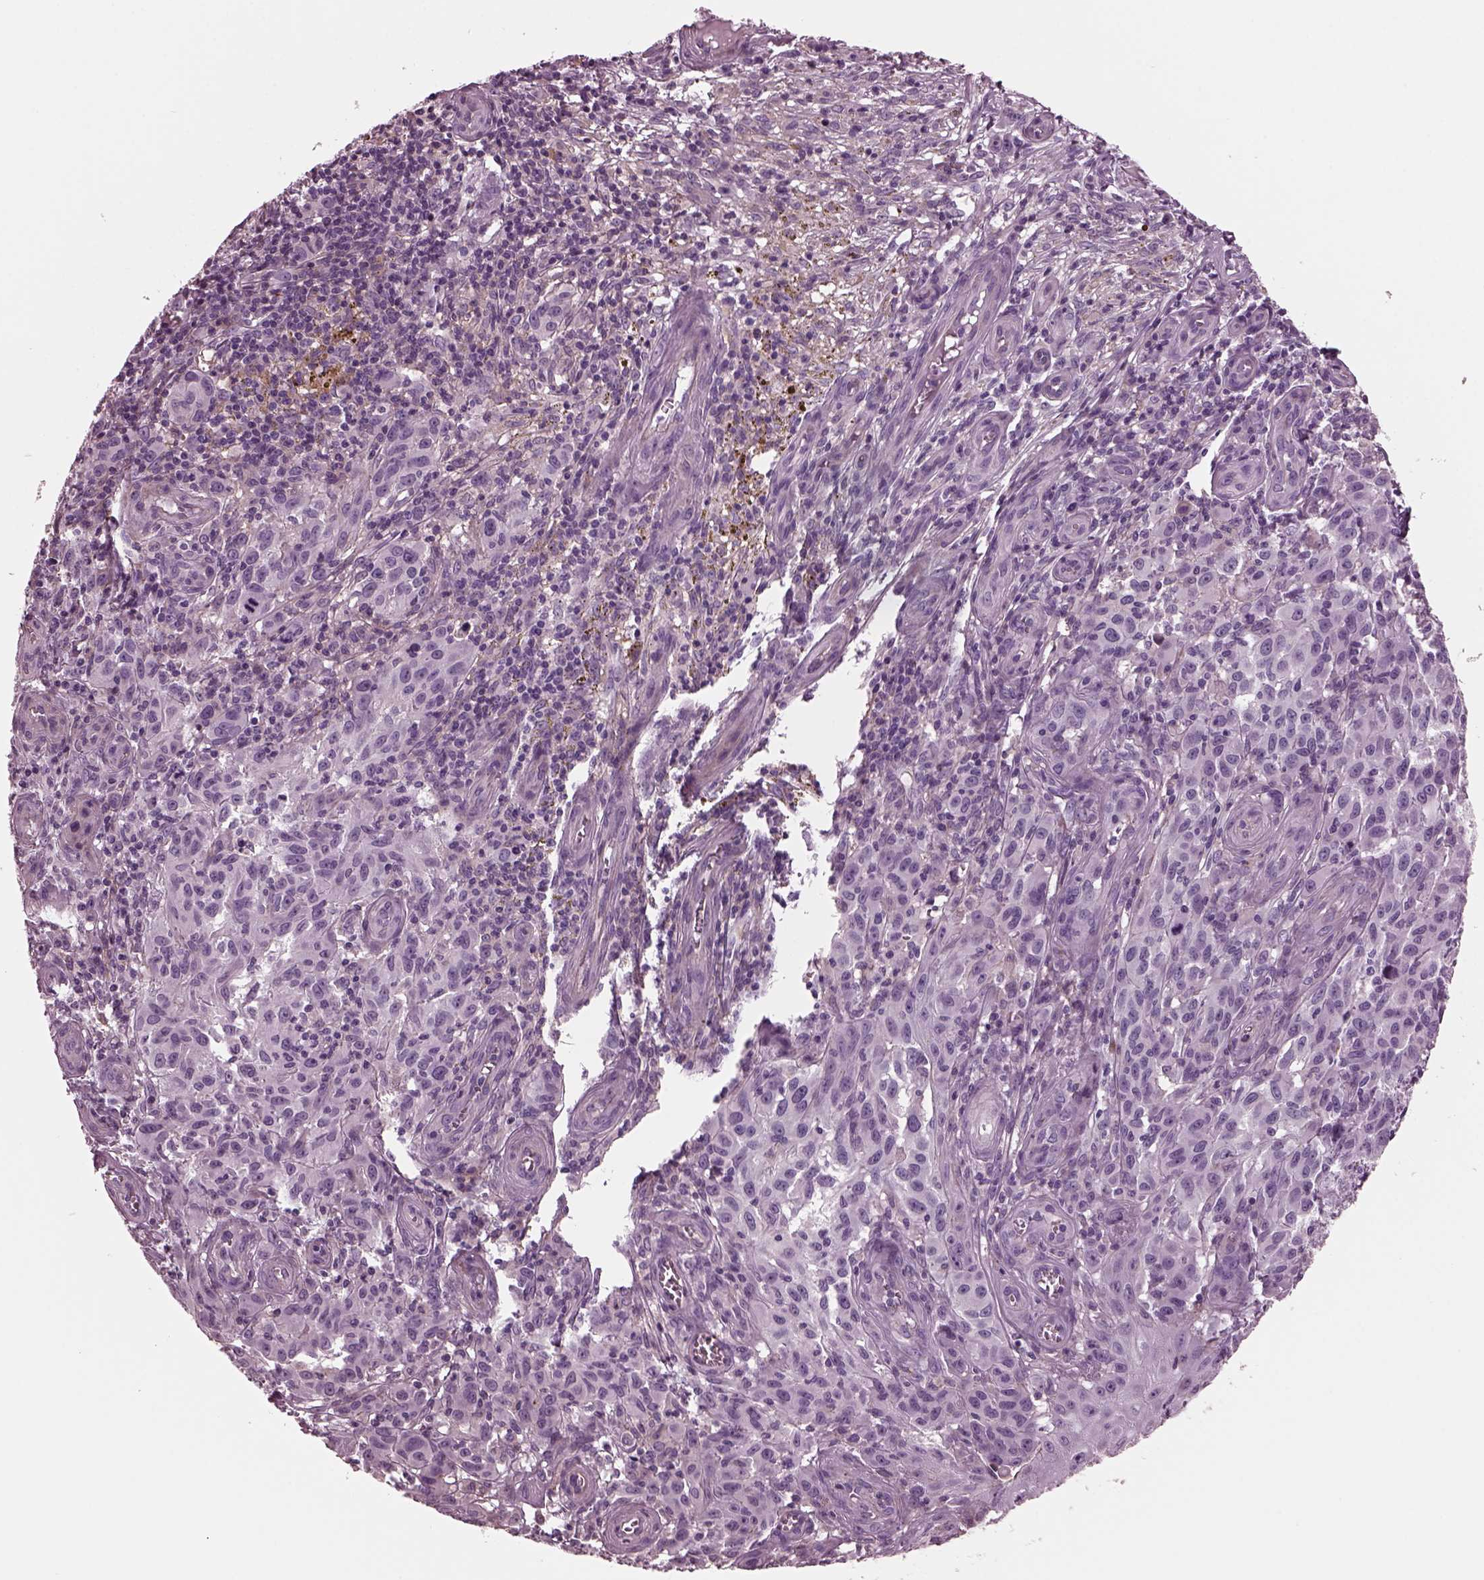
{"staining": {"intensity": "negative", "quantity": "none", "location": "none"}, "tissue": "melanoma", "cell_type": "Tumor cells", "image_type": "cancer", "snomed": [{"axis": "morphology", "description": "Malignant melanoma, NOS"}, {"axis": "topography", "description": "Skin"}], "caption": "Tumor cells show no significant protein positivity in melanoma.", "gene": "GDF11", "patient": {"sex": "female", "age": 53}}